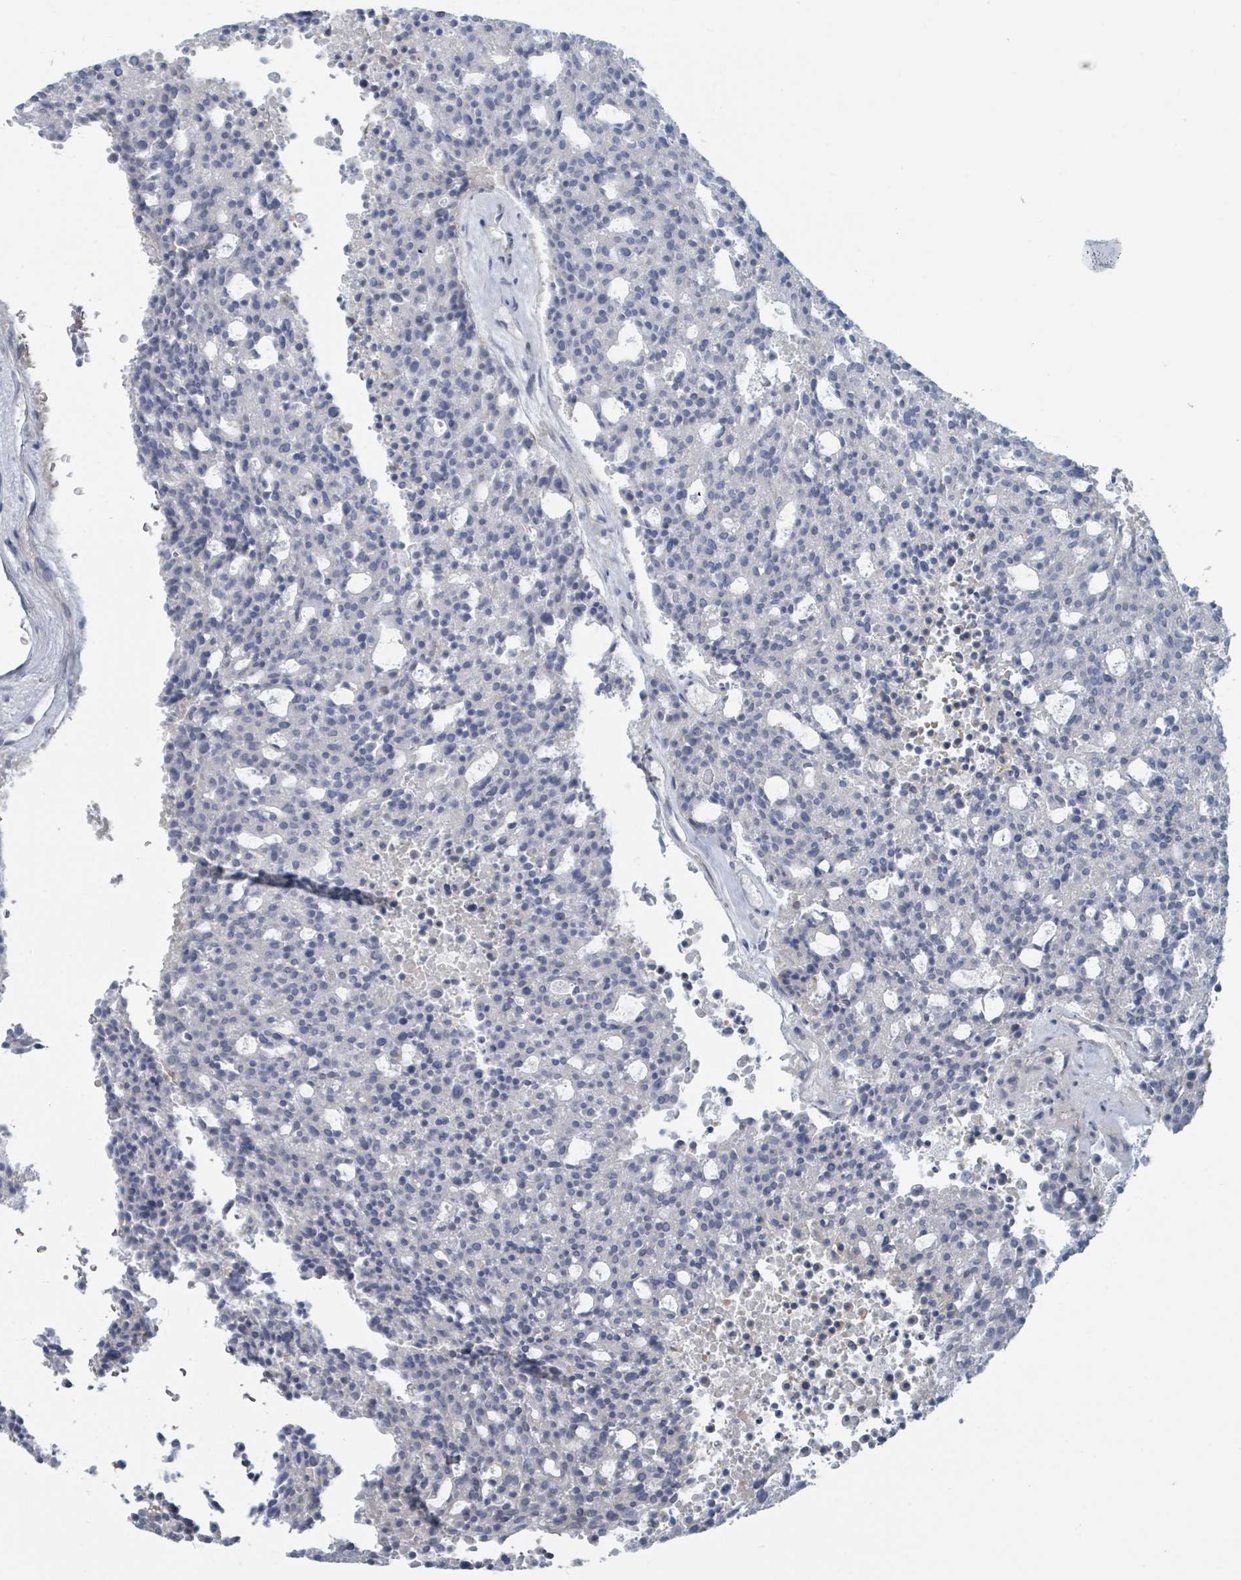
{"staining": {"intensity": "negative", "quantity": "none", "location": "none"}, "tissue": "carcinoid", "cell_type": "Tumor cells", "image_type": "cancer", "snomed": [{"axis": "morphology", "description": "Carcinoid, malignant, NOS"}, {"axis": "topography", "description": "Pancreas"}], "caption": "The photomicrograph demonstrates no significant positivity in tumor cells of malignant carcinoid.", "gene": "SLC25A45", "patient": {"sex": "female", "age": 54}}